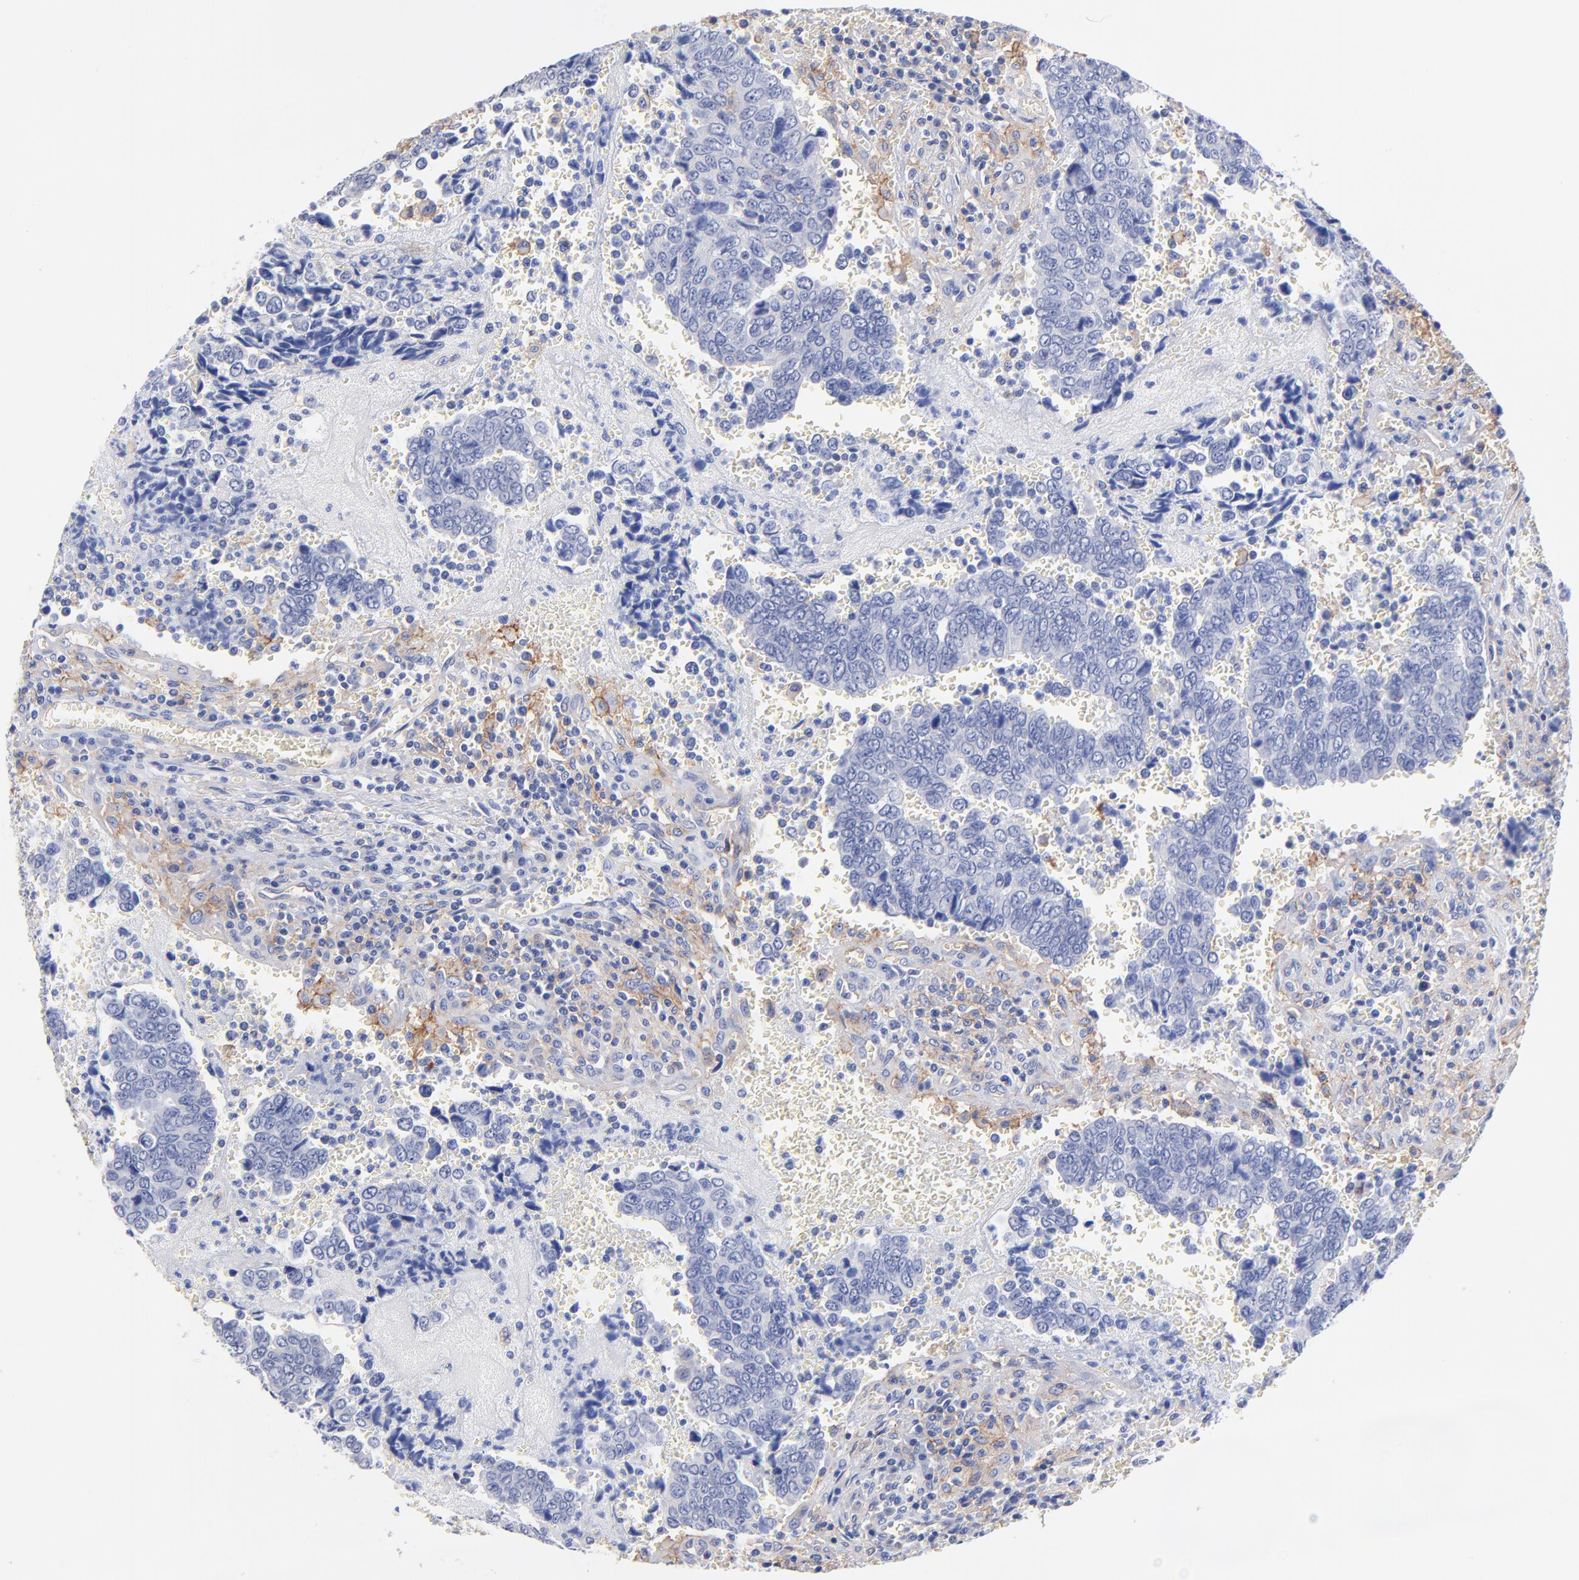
{"staining": {"intensity": "negative", "quantity": "none", "location": "none"}, "tissue": "urothelial cancer", "cell_type": "Tumor cells", "image_type": "cancer", "snomed": [{"axis": "morphology", "description": "Urothelial carcinoma, High grade"}, {"axis": "topography", "description": "Urinary bladder"}], "caption": "The histopathology image displays no staining of tumor cells in urothelial cancer.", "gene": "SLC44A2", "patient": {"sex": "male", "age": 86}}